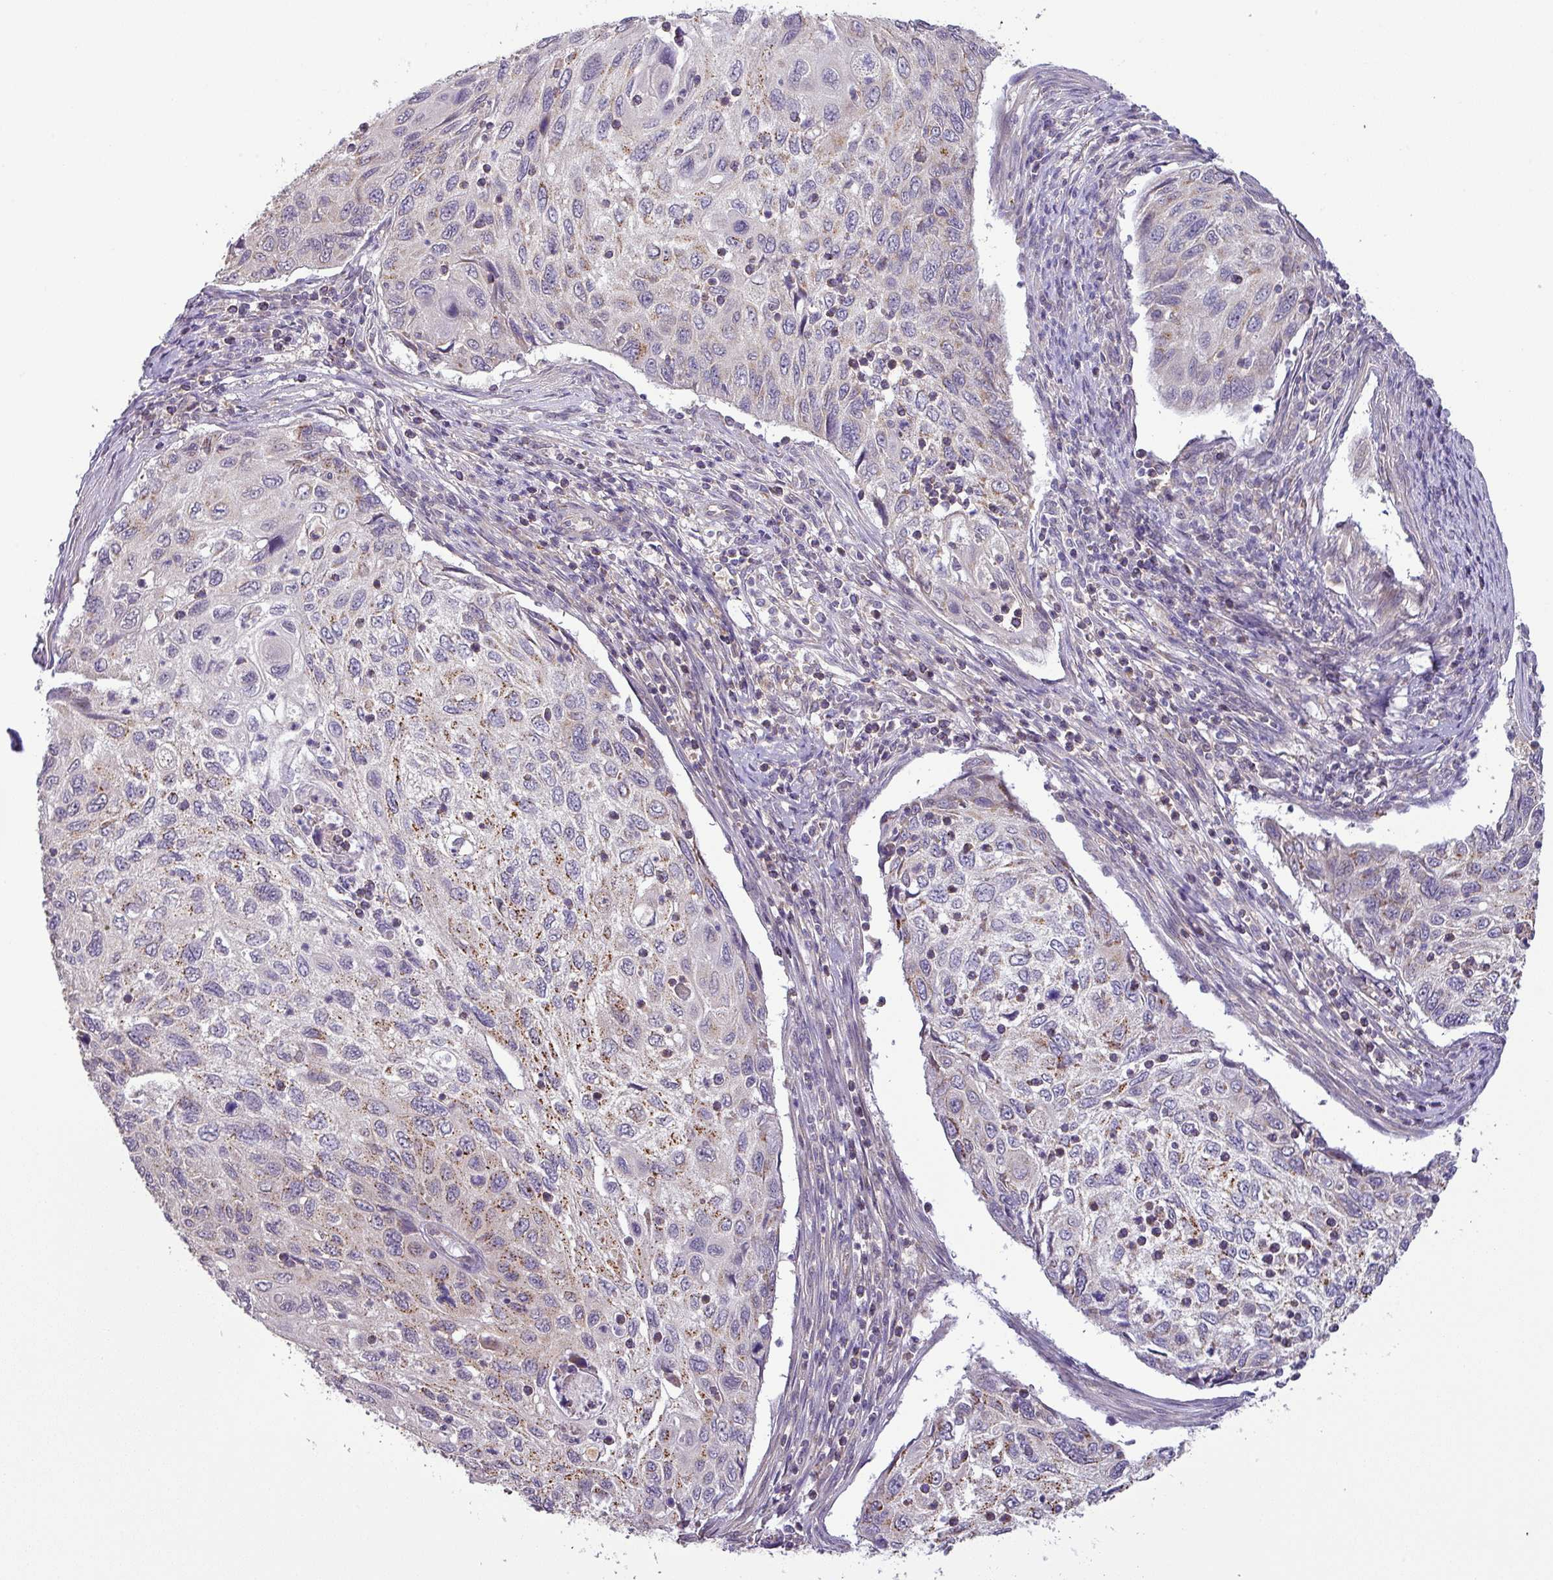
{"staining": {"intensity": "moderate", "quantity": "<25%", "location": "cytoplasmic/membranous"}, "tissue": "cervical cancer", "cell_type": "Tumor cells", "image_type": "cancer", "snomed": [{"axis": "morphology", "description": "Squamous cell carcinoma, NOS"}, {"axis": "topography", "description": "Cervix"}], "caption": "A high-resolution image shows immunohistochemistry (IHC) staining of cervical squamous cell carcinoma, which displays moderate cytoplasmic/membranous staining in approximately <25% of tumor cells.", "gene": "GALNT12", "patient": {"sex": "female", "age": 70}}